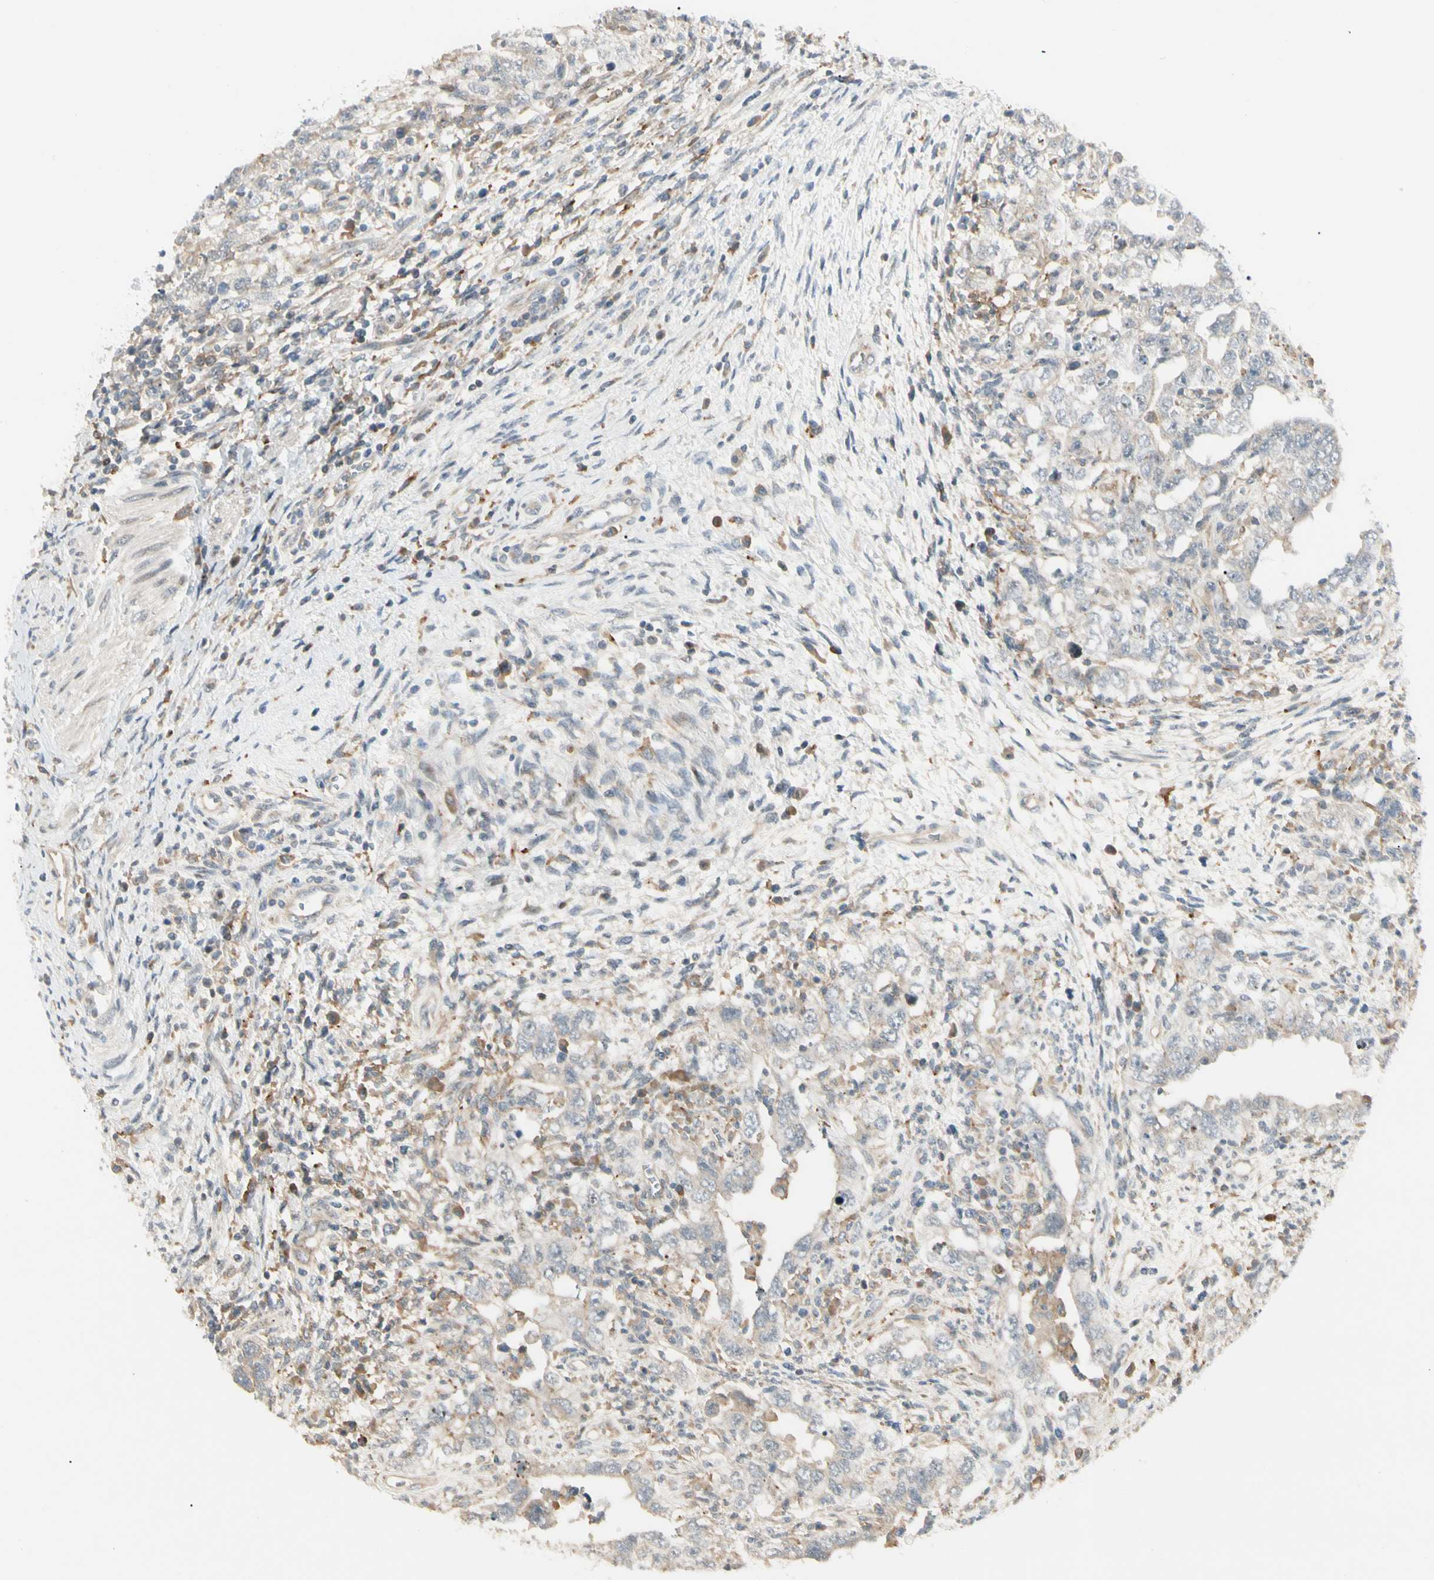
{"staining": {"intensity": "negative", "quantity": "none", "location": "none"}, "tissue": "testis cancer", "cell_type": "Tumor cells", "image_type": "cancer", "snomed": [{"axis": "morphology", "description": "Carcinoma, Embryonal, NOS"}, {"axis": "topography", "description": "Testis"}], "caption": "The immunohistochemistry (IHC) micrograph has no significant expression in tumor cells of embryonal carcinoma (testis) tissue.", "gene": "FNDC3B", "patient": {"sex": "male", "age": 26}}